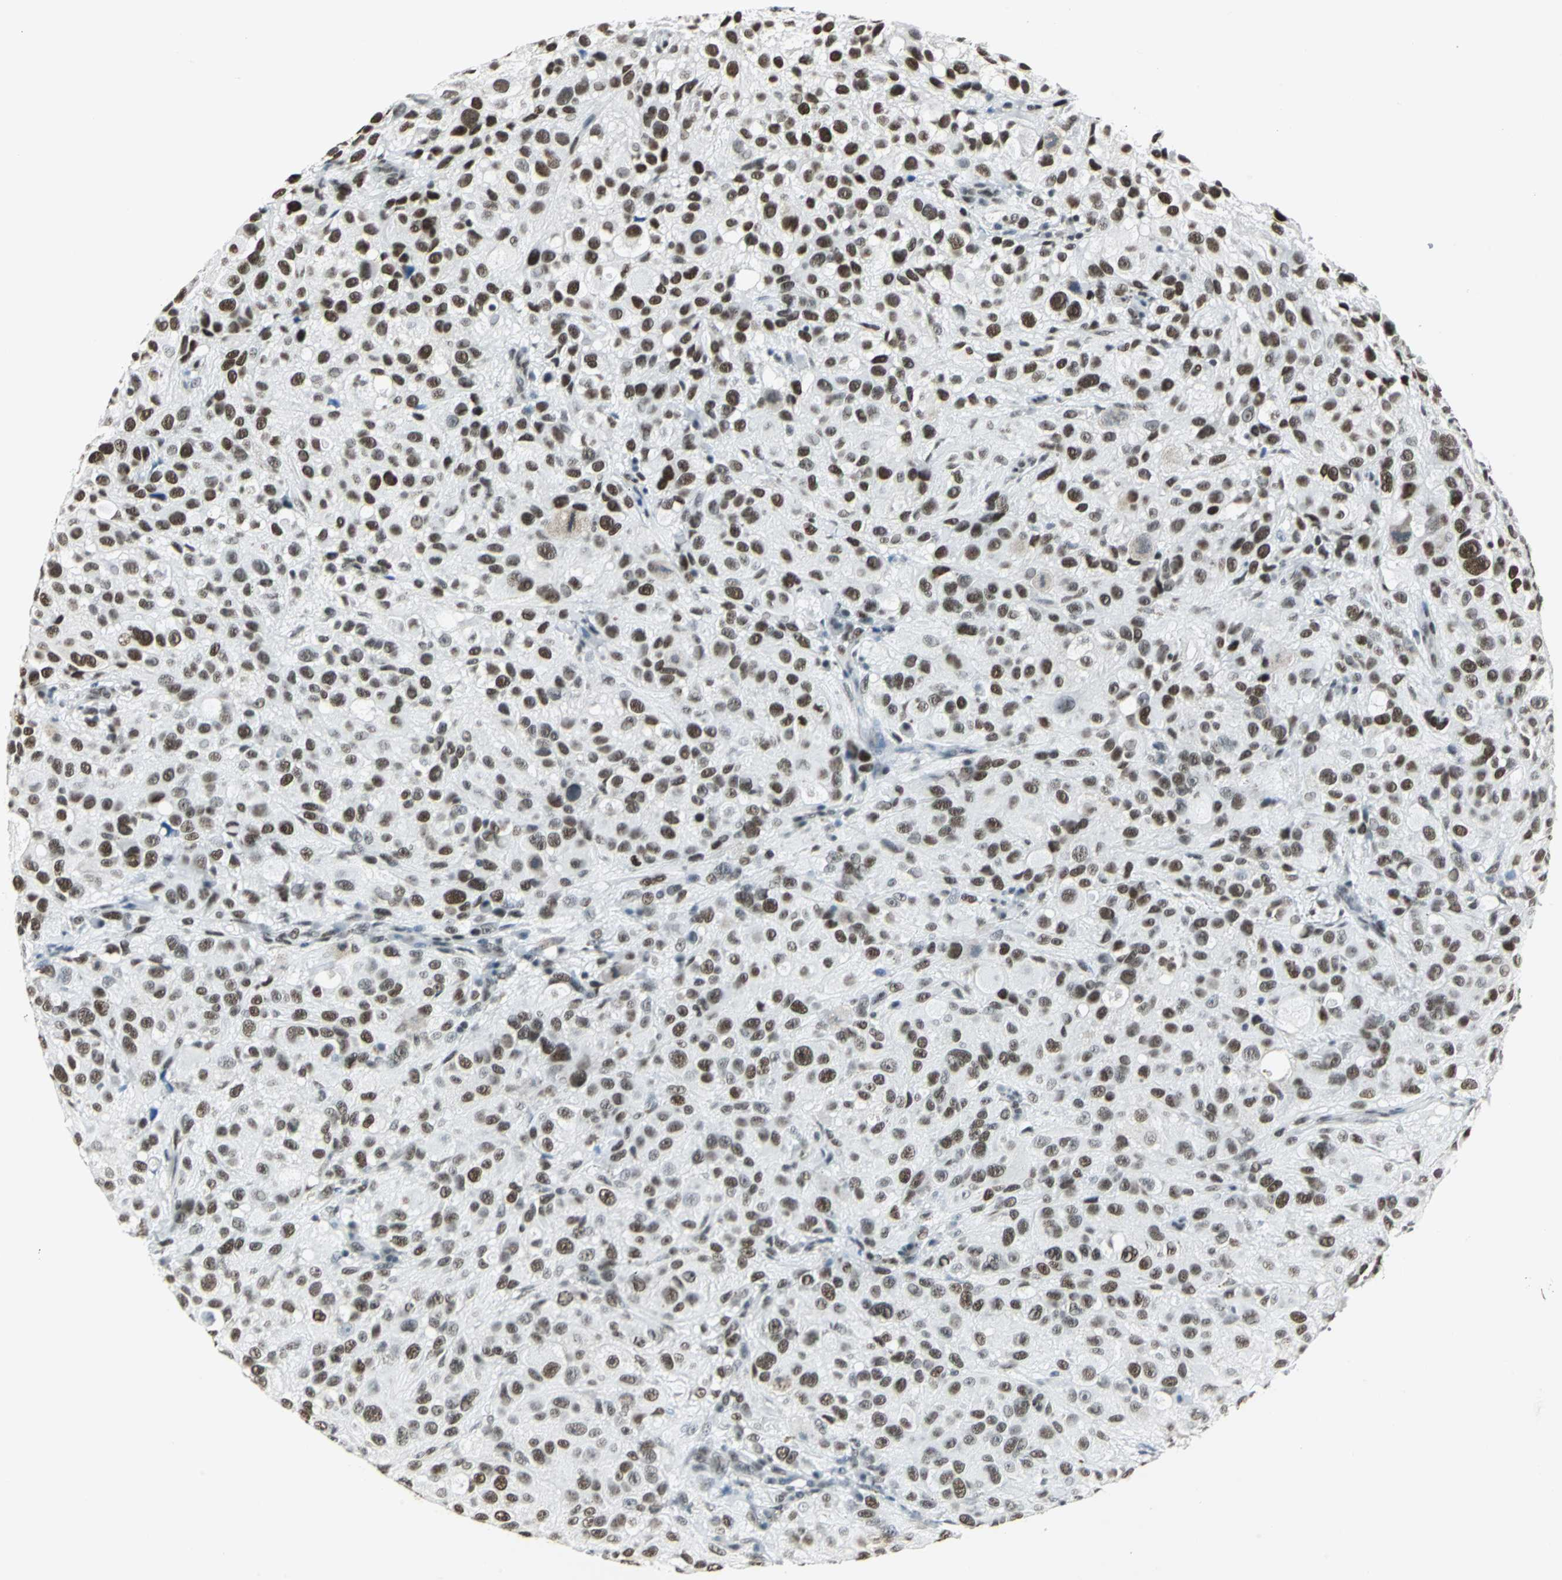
{"staining": {"intensity": "strong", "quantity": ">75%", "location": "nuclear"}, "tissue": "melanoma", "cell_type": "Tumor cells", "image_type": "cancer", "snomed": [{"axis": "morphology", "description": "Necrosis, NOS"}, {"axis": "morphology", "description": "Malignant melanoma, NOS"}, {"axis": "topography", "description": "Skin"}], "caption": "Malignant melanoma was stained to show a protein in brown. There is high levels of strong nuclear positivity in approximately >75% of tumor cells. The protein of interest is shown in brown color, while the nuclei are stained blue.", "gene": "ADNP", "patient": {"sex": "female", "age": 87}}